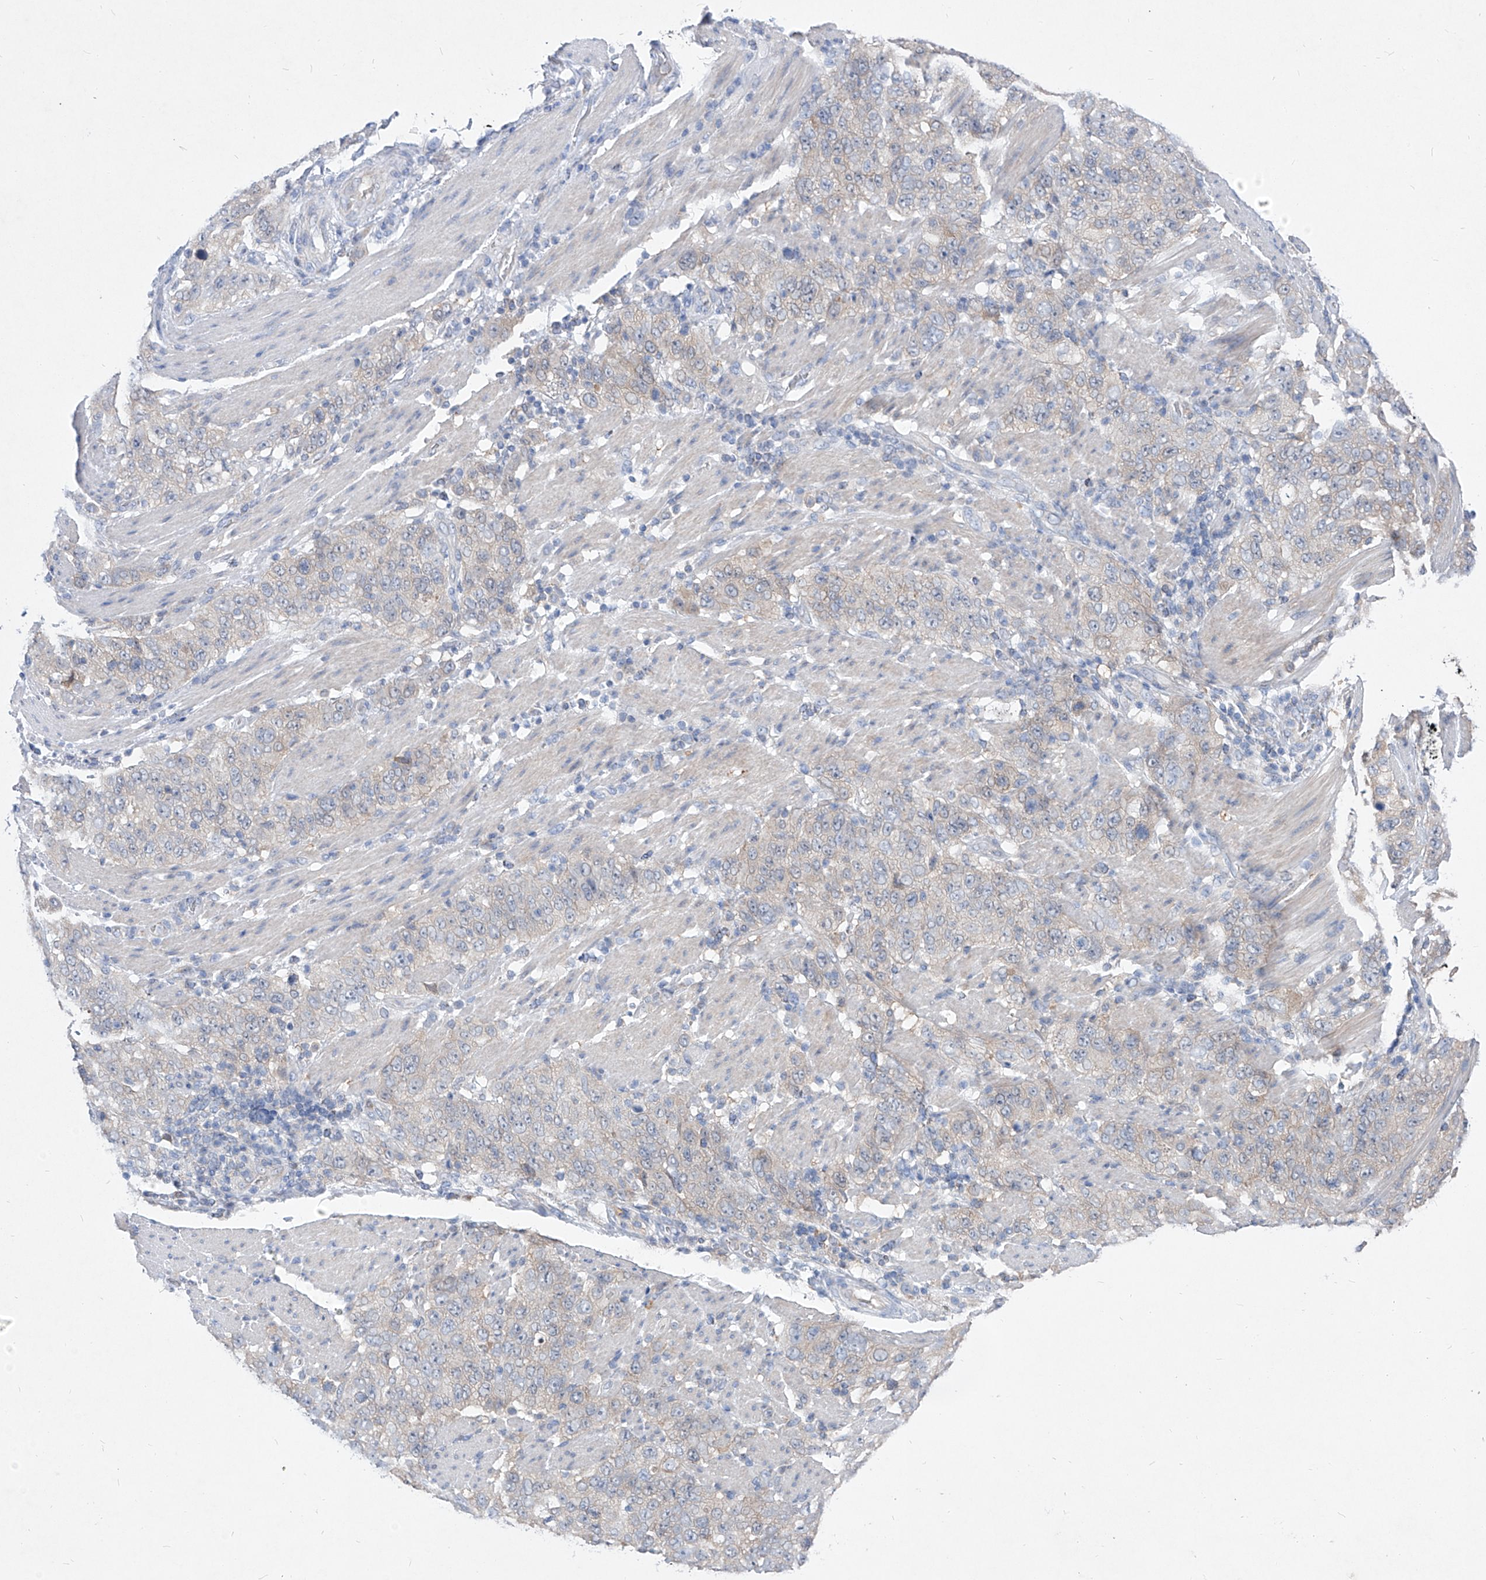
{"staining": {"intensity": "negative", "quantity": "none", "location": "none"}, "tissue": "stomach cancer", "cell_type": "Tumor cells", "image_type": "cancer", "snomed": [{"axis": "morphology", "description": "Adenocarcinoma, NOS"}, {"axis": "topography", "description": "Stomach"}], "caption": "There is no significant staining in tumor cells of stomach cancer. (DAB IHC visualized using brightfield microscopy, high magnification).", "gene": "UFL1", "patient": {"sex": "male", "age": 48}}